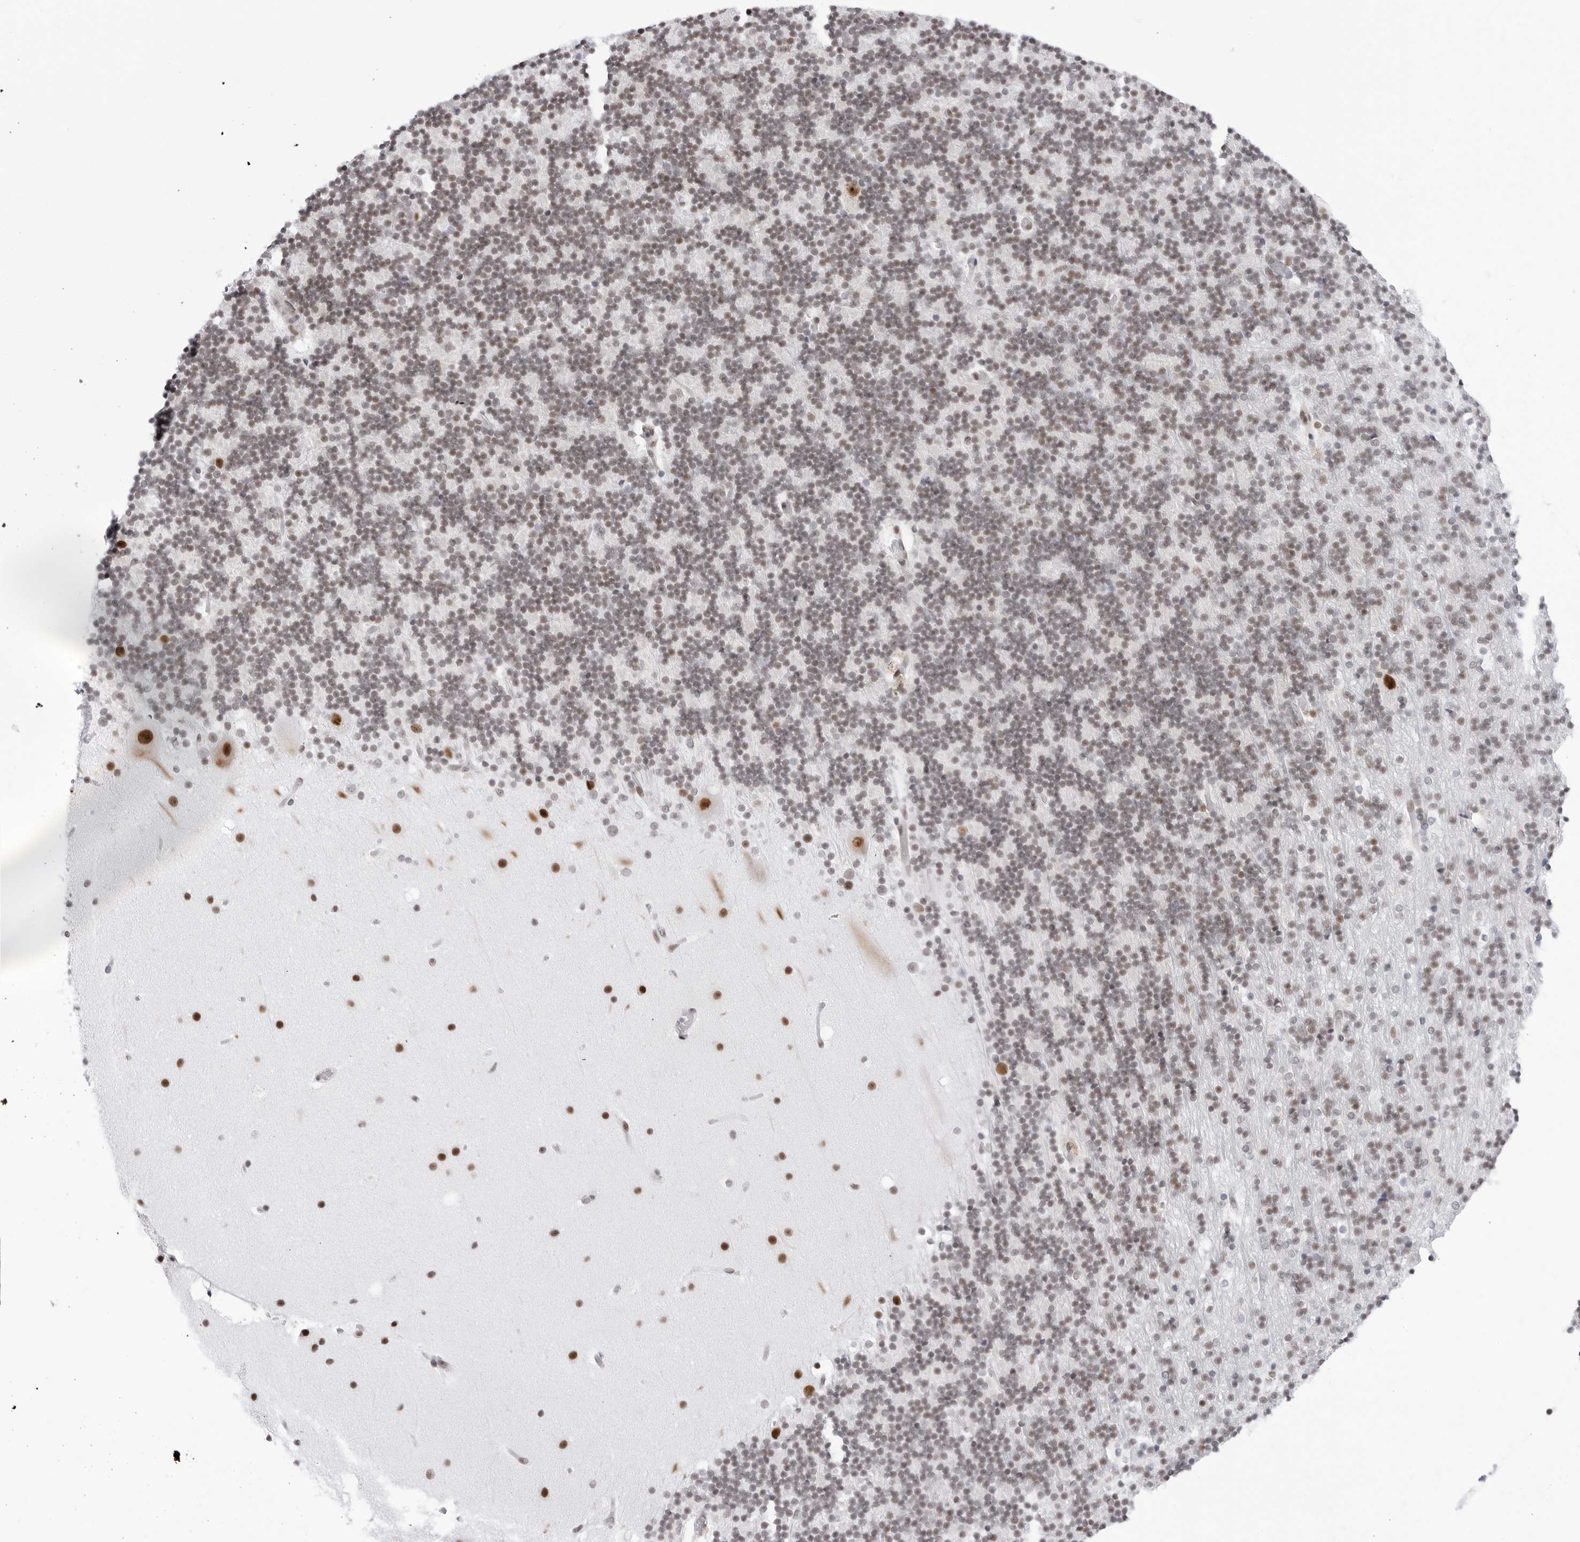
{"staining": {"intensity": "weak", "quantity": "25%-75%", "location": "nuclear"}, "tissue": "cerebellum", "cell_type": "Cells in granular layer", "image_type": "normal", "snomed": [{"axis": "morphology", "description": "Normal tissue, NOS"}, {"axis": "topography", "description": "Cerebellum"}], "caption": "This is a micrograph of IHC staining of benign cerebellum, which shows weak staining in the nuclear of cells in granular layer.", "gene": "C1orf162", "patient": {"sex": "male", "age": 57}}